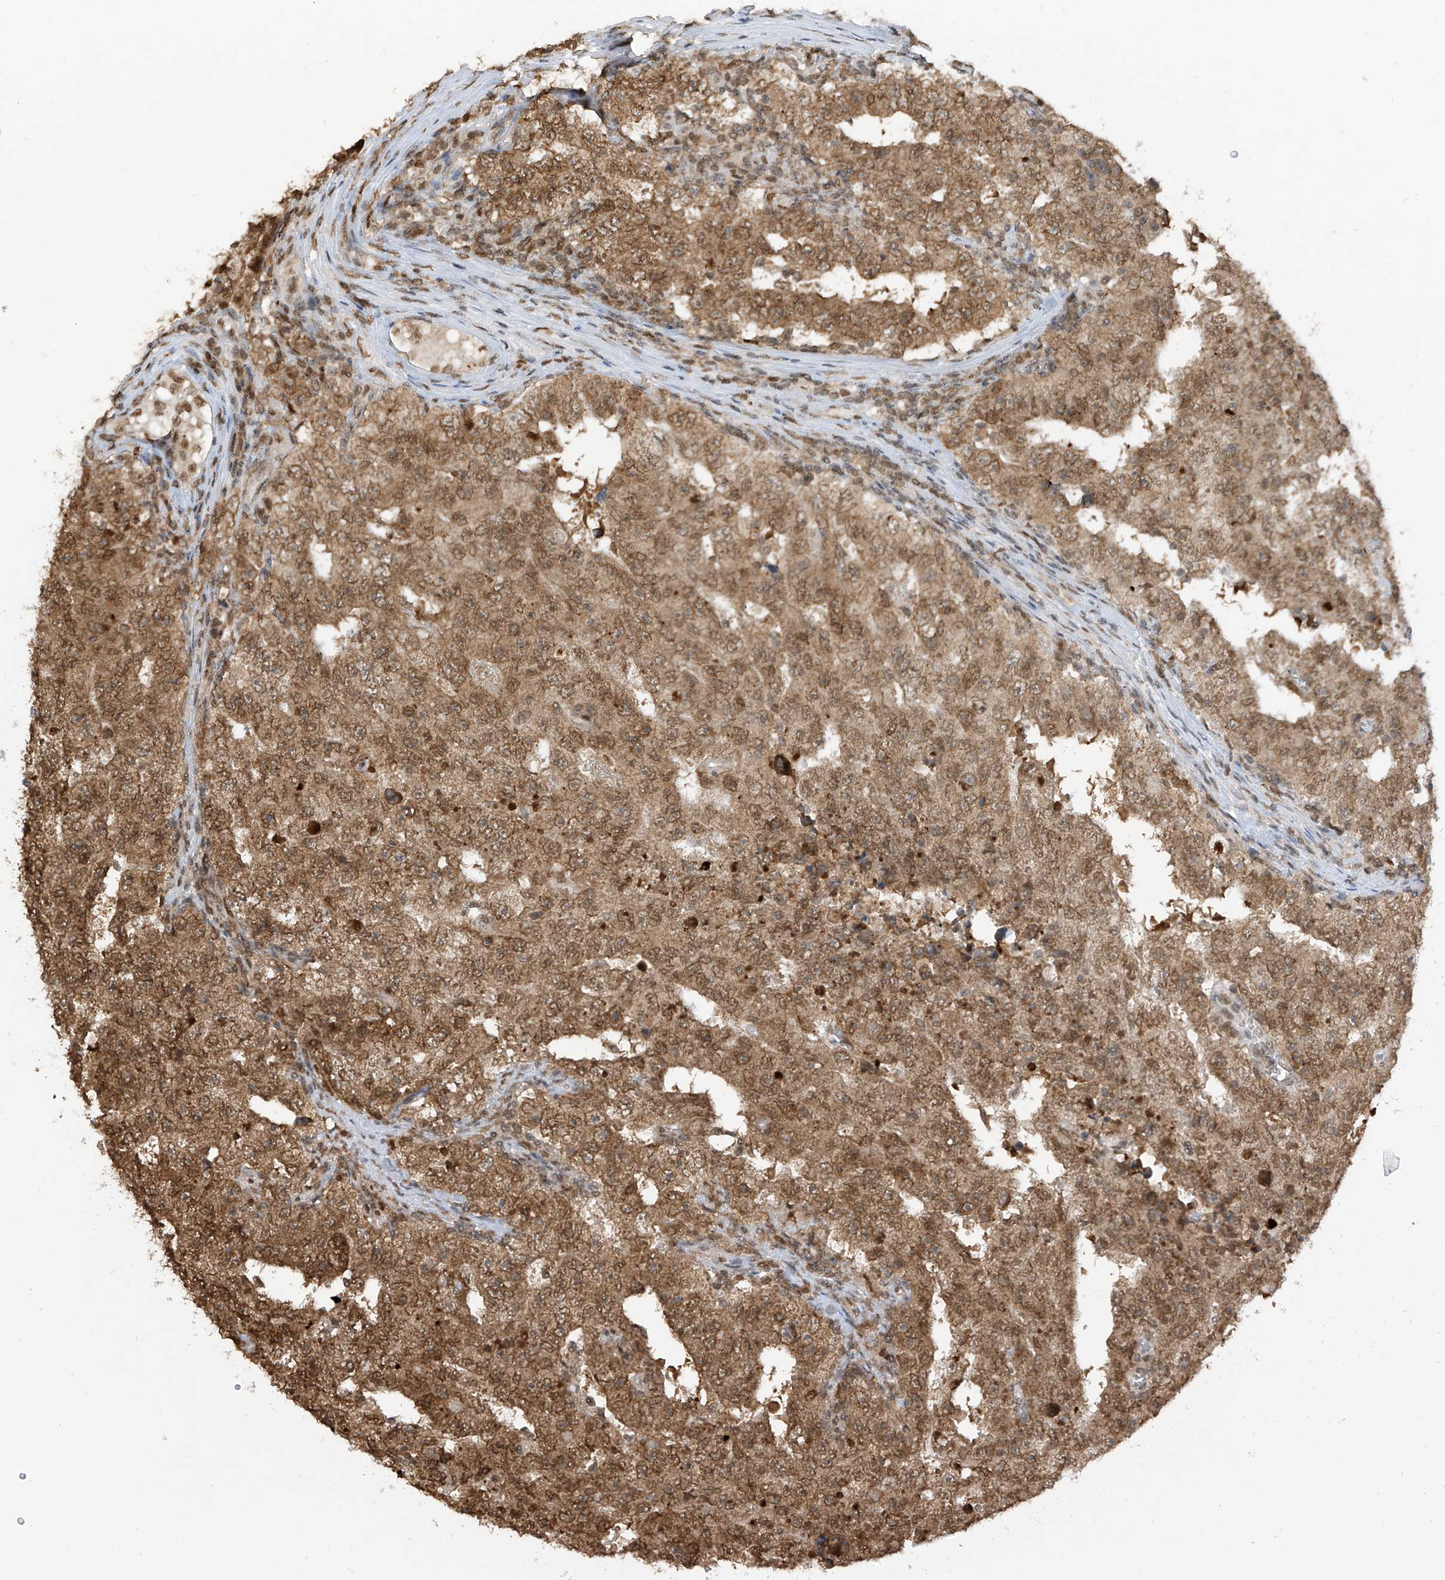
{"staining": {"intensity": "moderate", "quantity": ">75%", "location": "cytoplasmic/membranous,nuclear"}, "tissue": "testis cancer", "cell_type": "Tumor cells", "image_type": "cancer", "snomed": [{"axis": "morphology", "description": "Carcinoma, Embryonal, NOS"}, {"axis": "topography", "description": "Testis"}], "caption": "Protein staining demonstrates moderate cytoplasmic/membranous and nuclear expression in about >75% of tumor cells in testis embryonal carcinoma. The protein of interest is shown in brown color, while the nuclei are stained blue.", "gene": "KPNB1", "patient": {"sex": "male", "age": 26}}